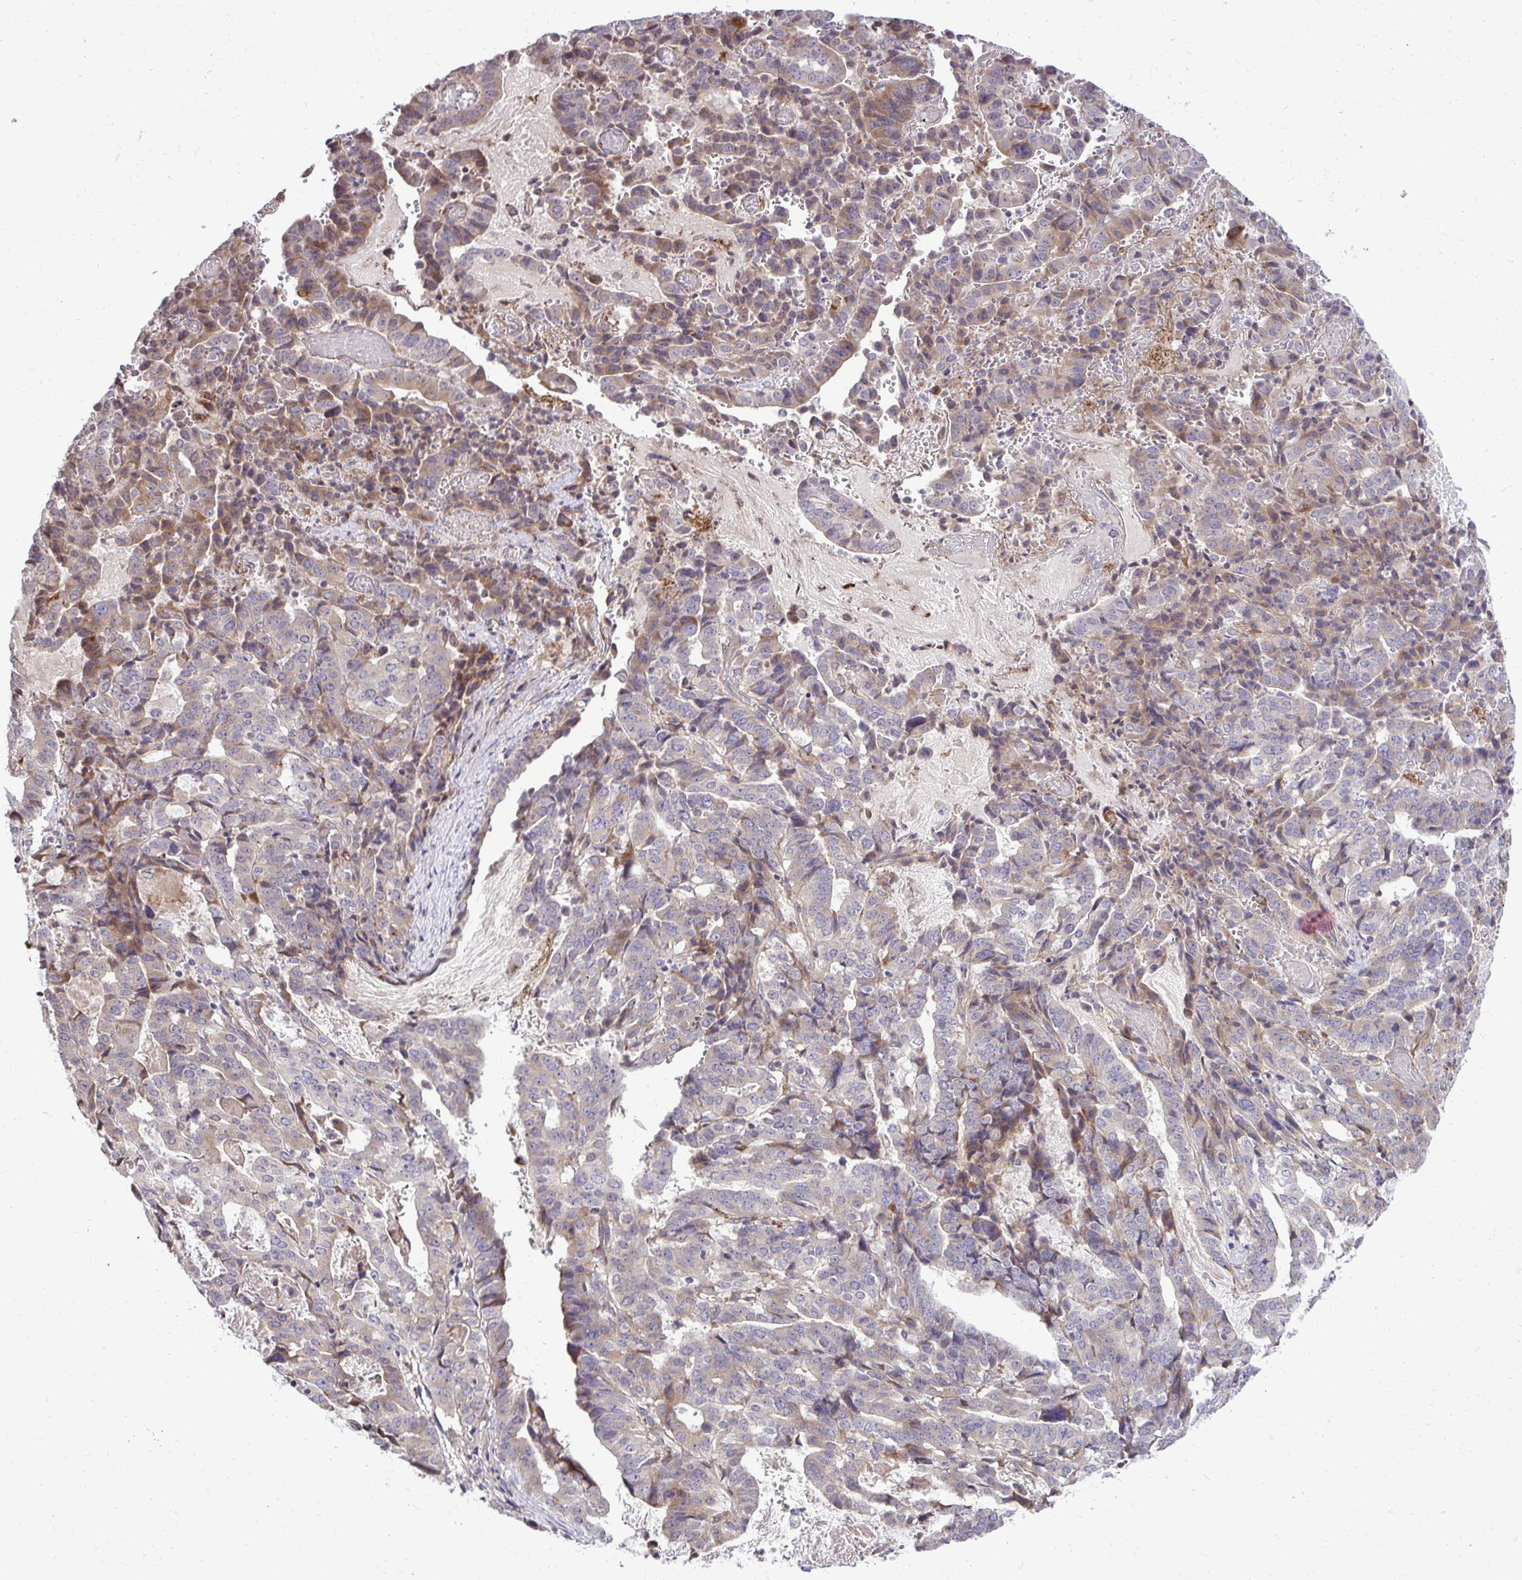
{"staining": {"intensity": "weak", "quantity": "<25%", "location": "cytoplasmic/membranous"}, "tissue": "stomach cancer", "cell_type": "Tumor cells", "image_type": "cancer", "snomed": [{"axis": "morphology", "description": "Adenocarcinoma, NOS"}, {"axis": "topography", "description": "Stomach"}], "caption": "Immunohistochemical staining of human stomach adenocarcinoma displays no significant positivity in tumor cells. (Immunohistochemistry (ihc), brightfield microscopy, high magnification).", "gene": "METTL9", "patient": {"sex": "male", "age": 48}}